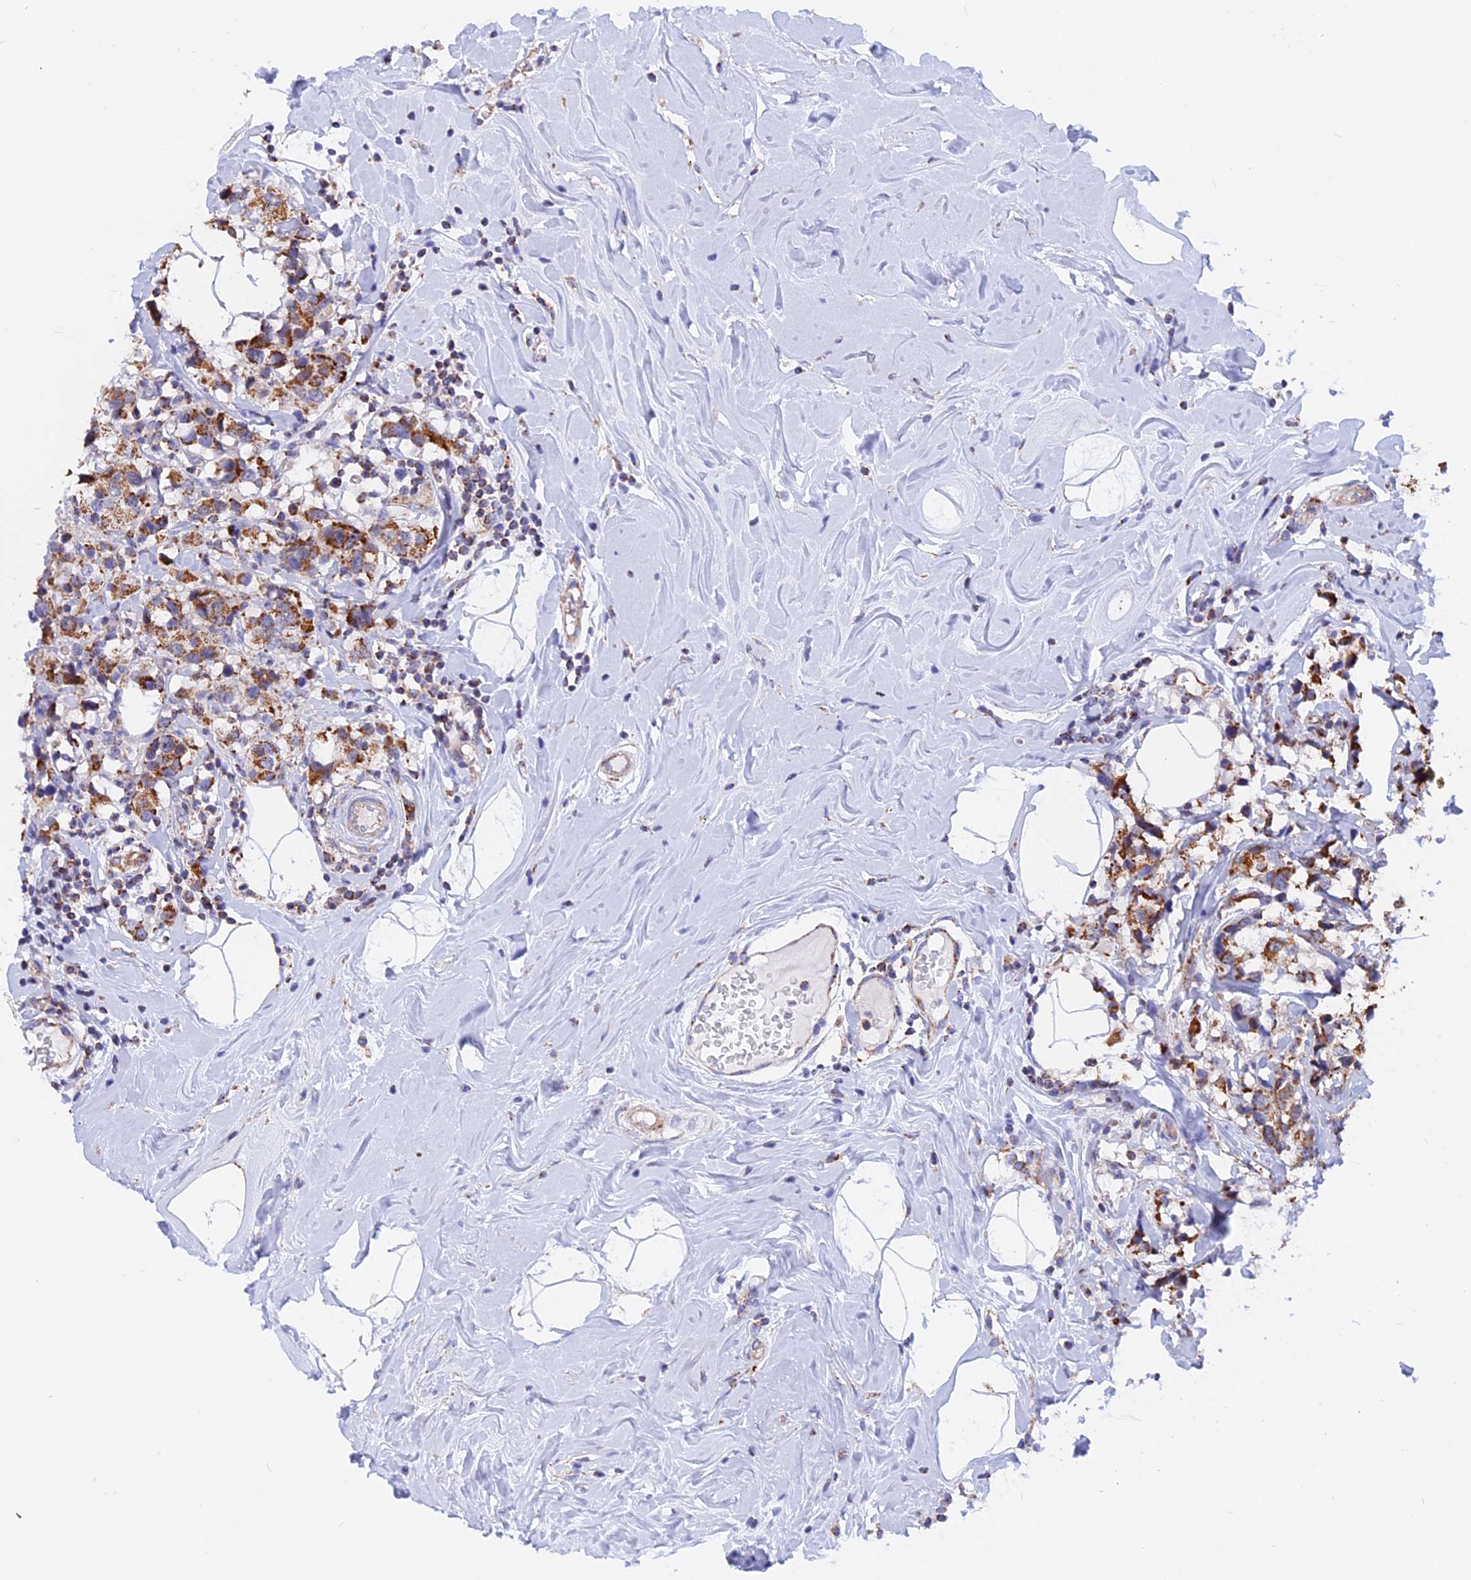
{"staining": {"intensity": "strong", "quantity": ">75%", "location": "cytoplasmic/membranous"}, "tissue": "breast cancer", "cell_type": "Tumor cells", "image_type": "cancer", "snomed": [{"axis": "morphology", "description": "Lobular carcinoma"}, {"axis": "topography", "description": "Breast"}], "caption": "A high amount of strong cytoplasmic/membranous expression is identified in approximately >75% of tumor cells in breast lobular carcinoma tissue.", "gene": "GCDH", "patient": {"sex": "female", "age": 59}}